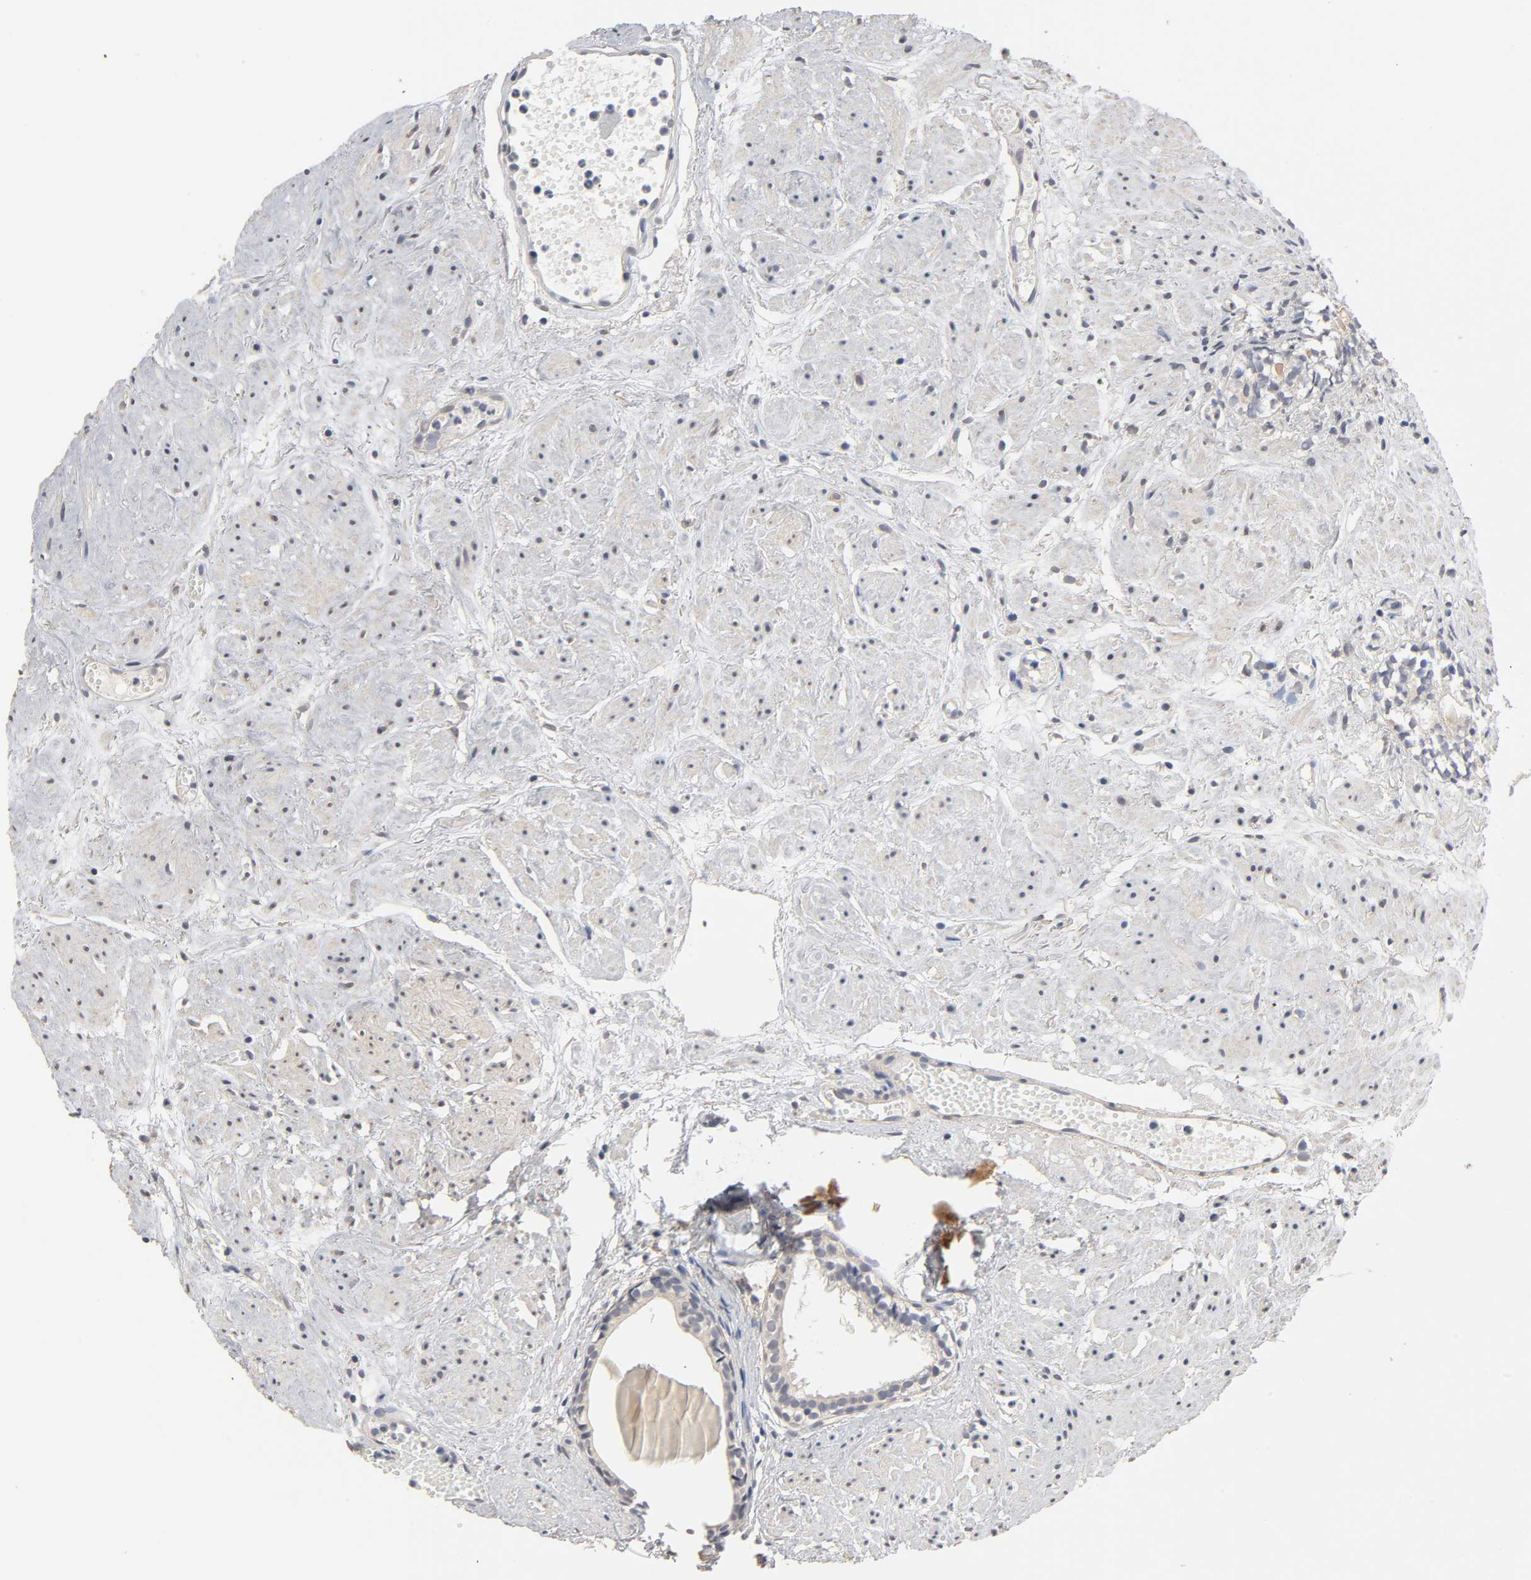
{"staining": {"intensity": "weak", "quantity": ">75%", "location": "cytoplasmic/membranous"}, "tissue": "prostate cancer", "cell_type": "Tumor cells", "image_type": "cancer", "snomed": [{"axis": "morphology", "description": "Adenocarcinoma, High grade"}, {"axis": "topography", "description": "Prostate"}], "caption": "A photomicrograph showing weak cytoplasmic/membranous positivity in approximately >75% of tumor cells in prostate high-grade adenocarcinoma, as visualized by brown immunohistochemical staining.", "gene": "HDLBP", "patient": {"sex": "male", "age": 85}}